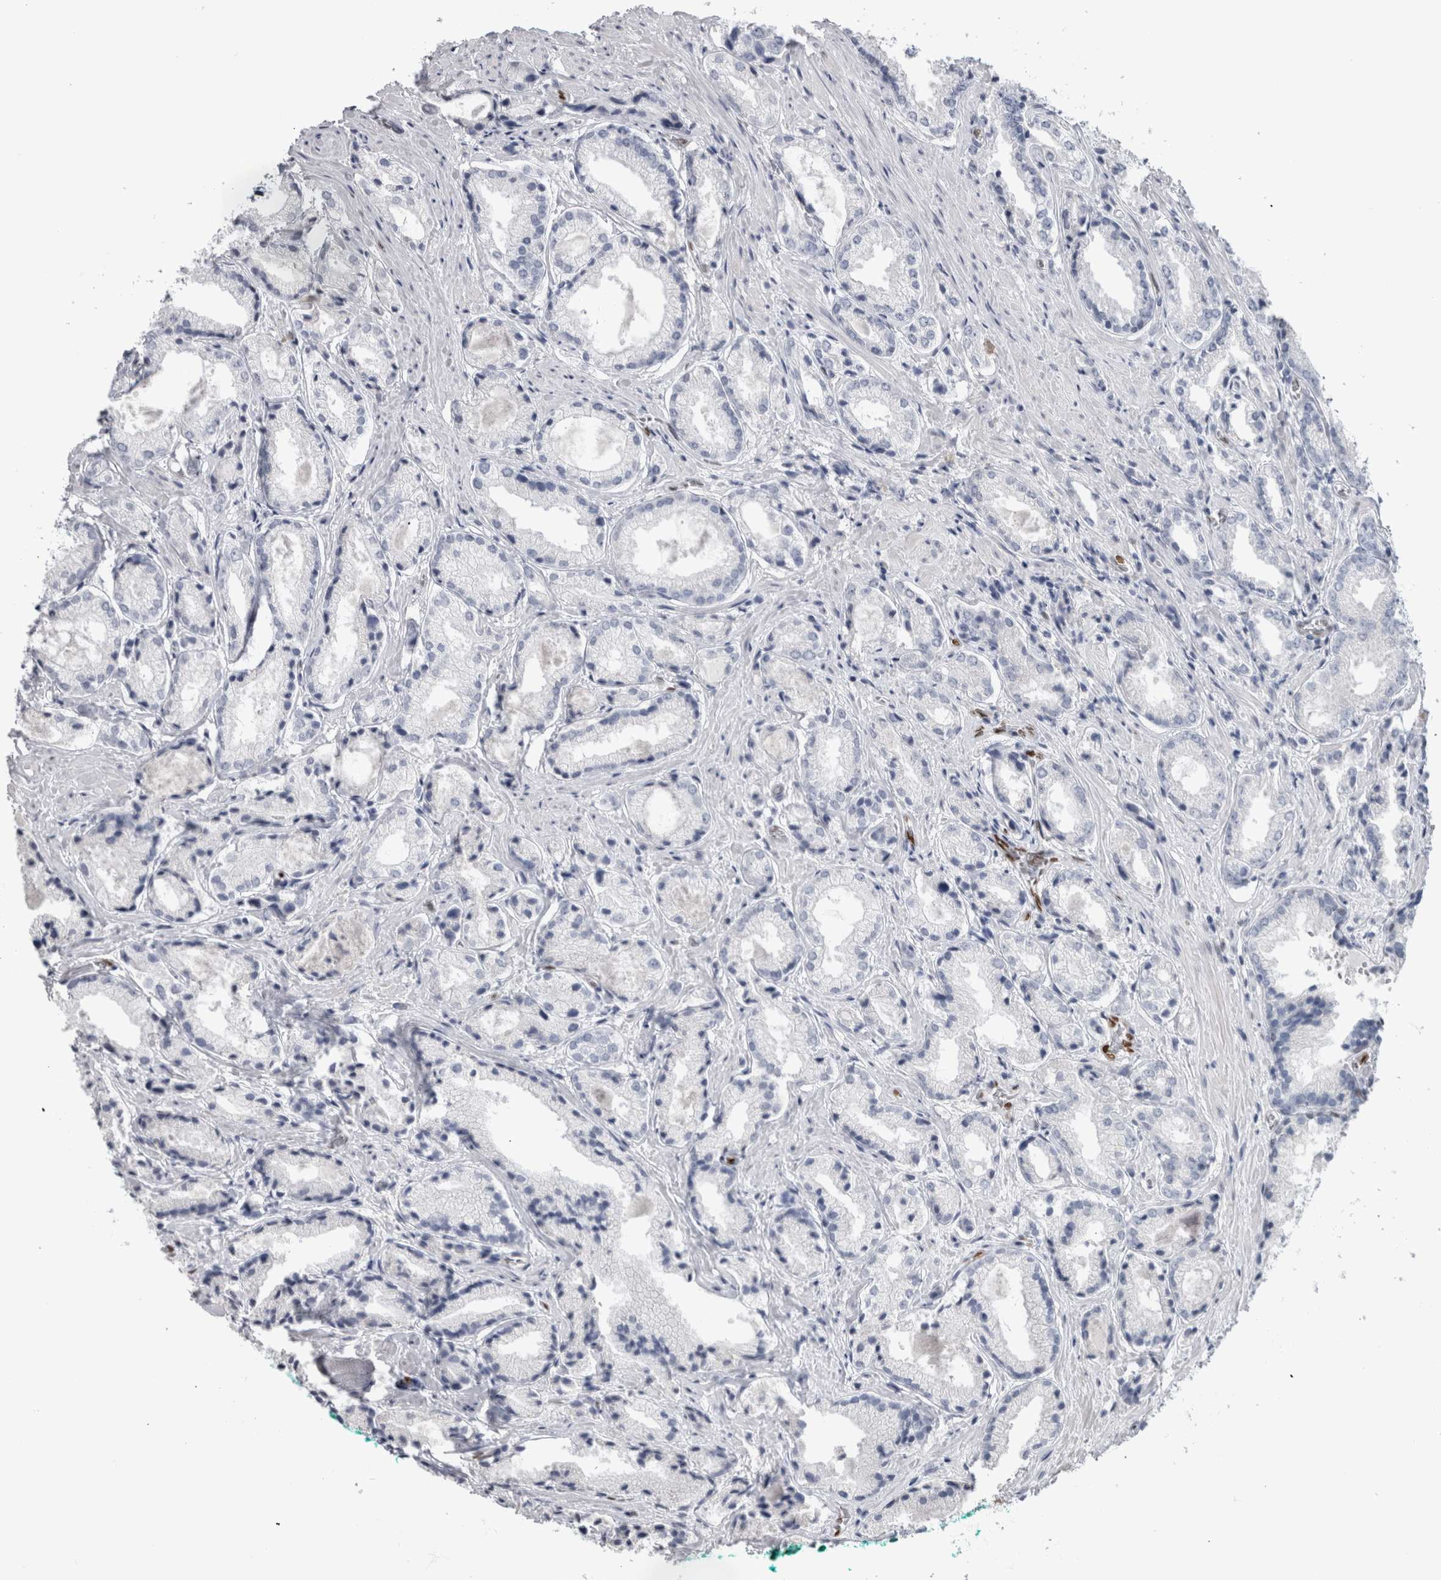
{"staining": {"intensity": "negative", "quantity": "none", "location": "none"}, "tissue": "prostate cancer", "cell_type": "Tumor cells", "image_type": "cancer", "snomed": [{"axis": "morphology", "description": "Adenocarcinoma, Low grade"}, {"axis": "topography", "description": "Prostate"}], "caption": "The photomicrograph reveals no staining of tumor cells in prostate cancer (low-grade adenocarcinoma).", "gene": "IL33", "patient": {"sex": "male", "age": 62}}